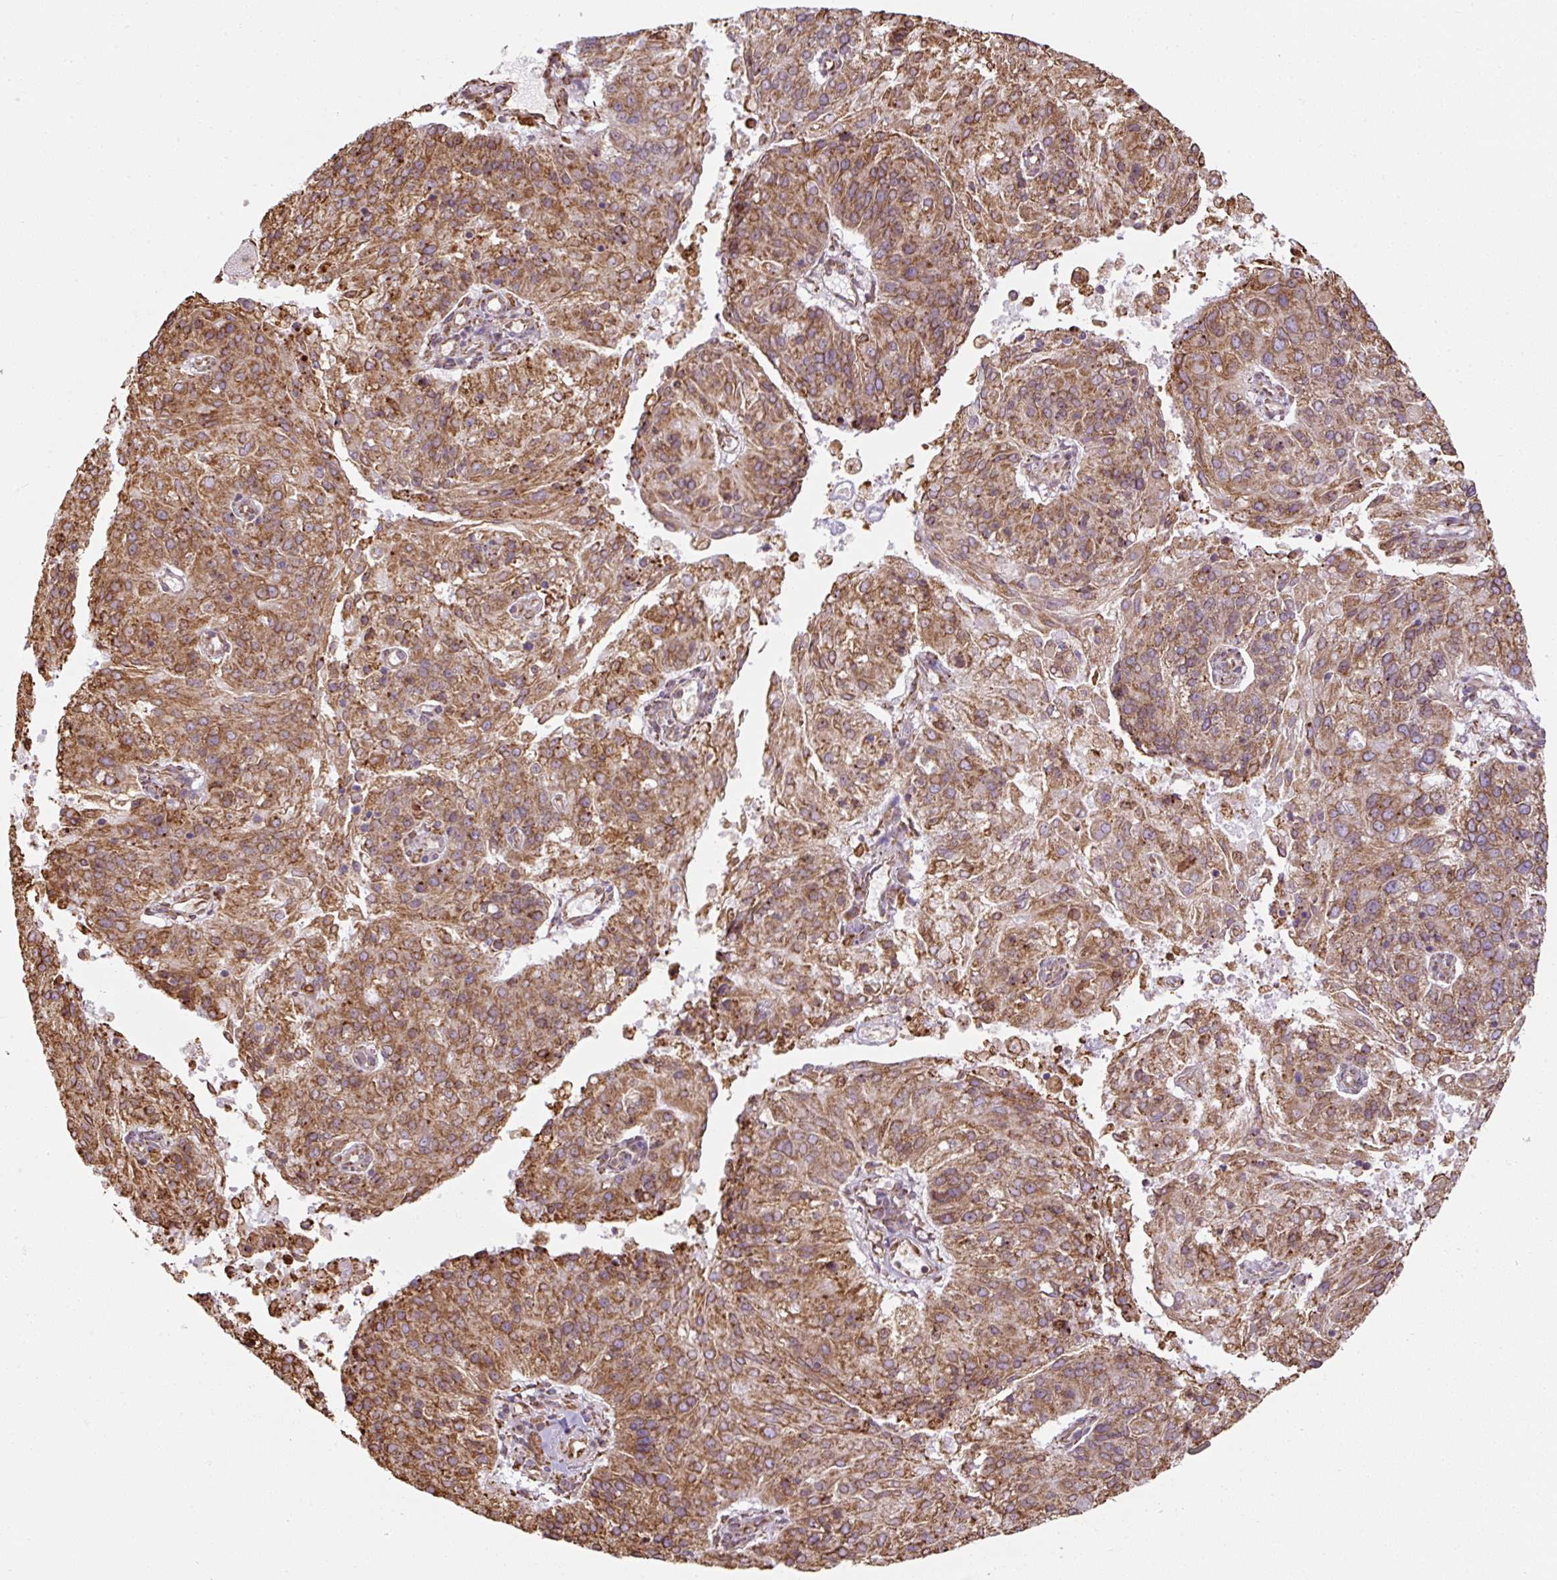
{"staining": {"intensity": "moderate", "quantity": ">75%", "location": "cytoplasmic/membranous"}, "tissue": "endometrial cancer", "cell_type": "Tumor cells", "image_type": "cancer", "snomed": [{"axis": "morphology", "description": "Adenocarcinoma, NOS"}, {"axis": "topography", "description": "Endometrium"}], "caption": "Immunohistochemistry of human endometrial adenocarcinoma shows medium levels of moderate cytoplasmic/membranous positivity in approximately >75% of tumor cells.", "gene": "PRKCSH", "patient": {"sex": "female", "age": 82}}